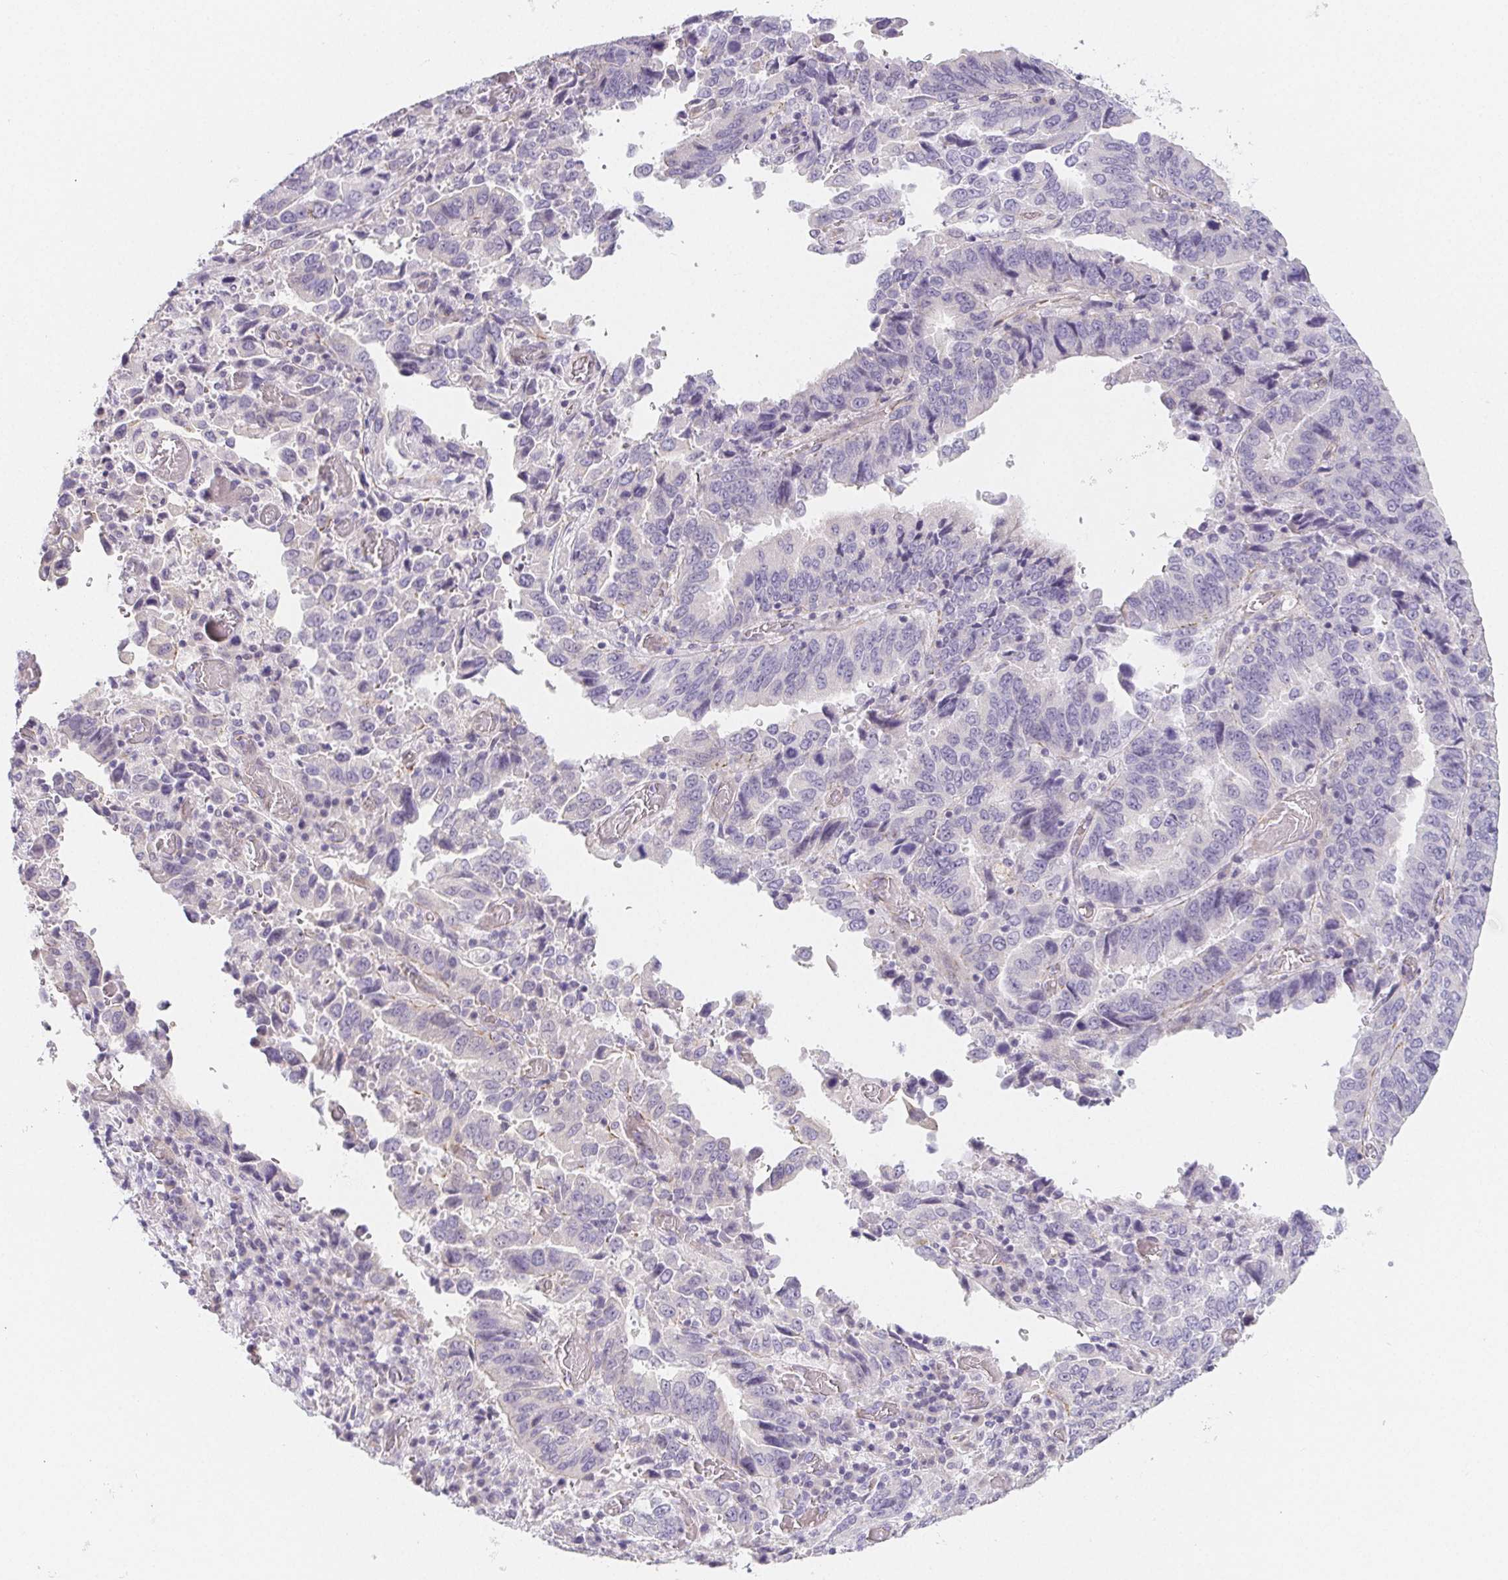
{"staining": {"intensity": "negative", "quantity": "none", "location": "none"}, "tissue": "stomach cancer", "cell_type": "Tumor cells", "image_type": "cancer", "snomed": [{"axis": "morphology", "description": "Adenocarcinoma, NOS"}, {"axis": "topography", "description": "Stomach, upper"}], "caption": "Tumor cells are negative for brown protein staining in adenocarcinoma (stomach). (IHC, brightfield microscopy, high magnification).", "gene": "ZBBX", "patient": {"sex": "male", "age": 74}}